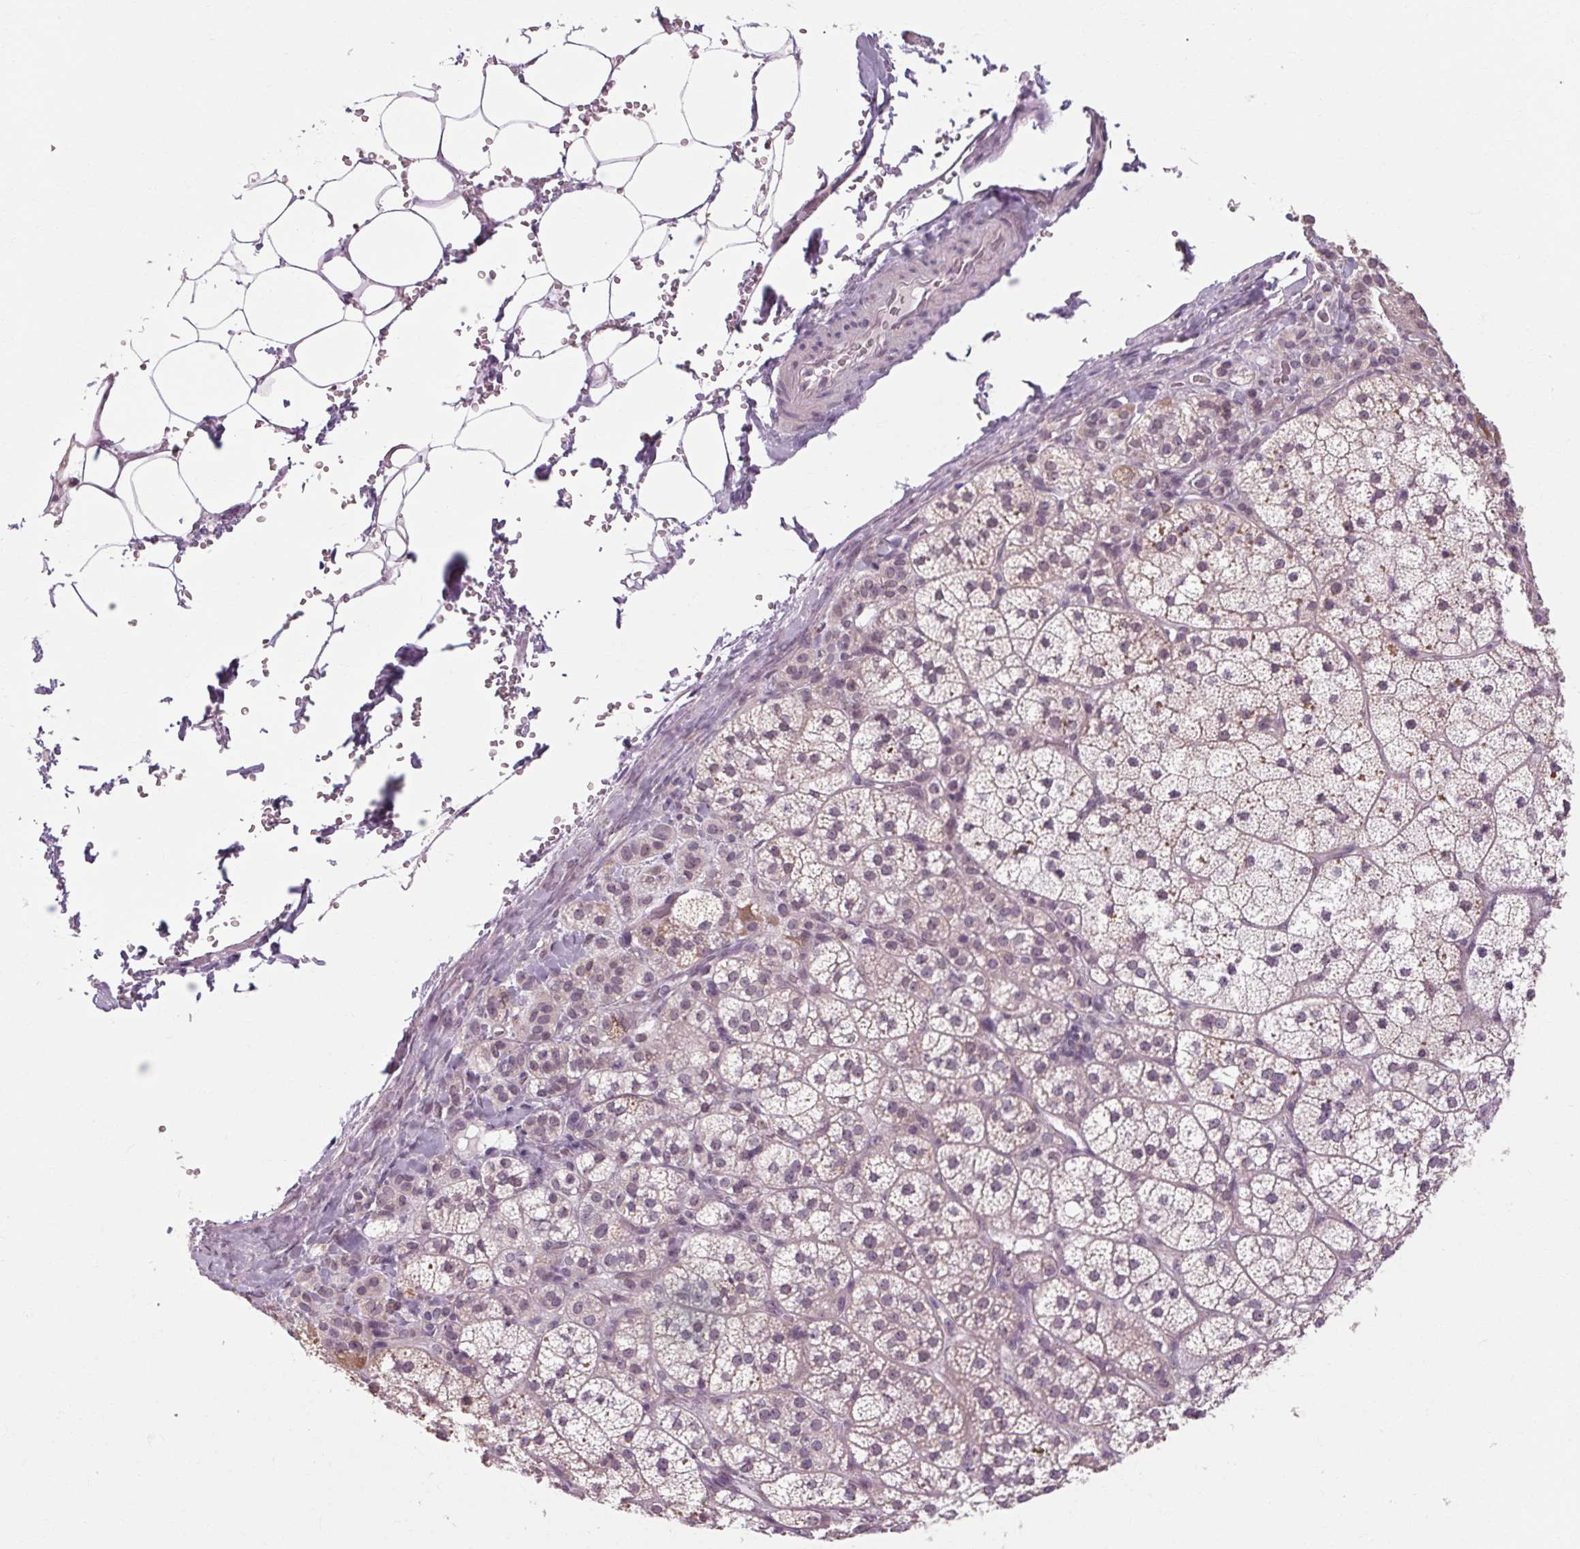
{"staining": {"intensity": "moderate", "quantity": "<25%", "location": "cytoplasmic/membranous"}, "tissue": "adrenal gland", "cell_type": "Glandular cells", "image_type": "normal", "snomed": [{"axis": "morphology", "description": "Normal tissue, NOS"}, {"axis": "topography", "description": "Adrenal gland"}], "caption": "A brown stain labels moderate cytoplasmic/membranous staining of a protein in glandular cells of unremarkable adrenal gland.", "gene": "KLHL40", "patient": {"sex": "female", "age": 60}}